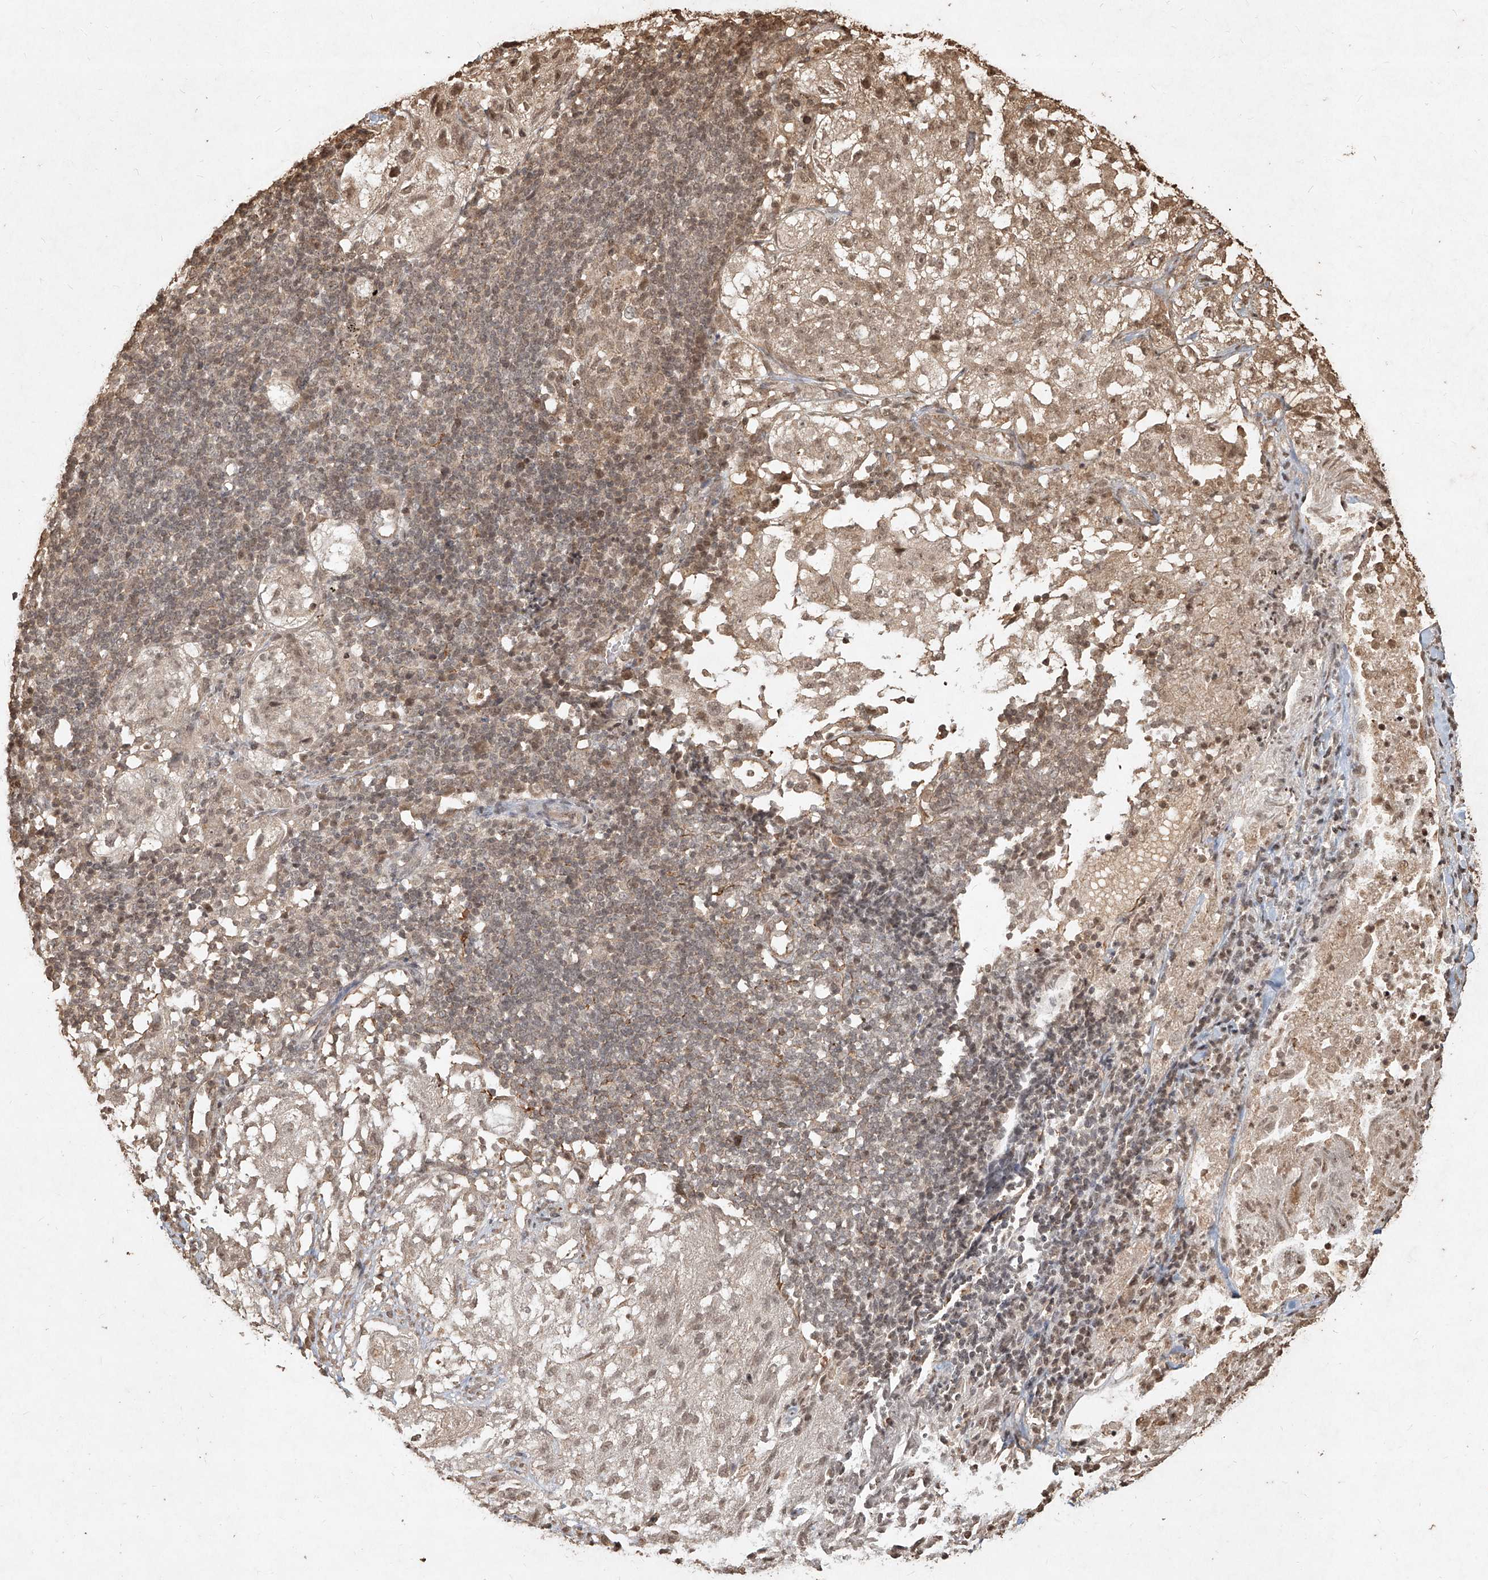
{"staining": {"intensity": "moderate", "quantity": ">75%", "location": "nuclear"}, "tissue": "lung cancer", "cell_type": "Tumor cells", "image_type": "cancer", "snomed": [{"axis": "morphology", "description": "Inflammation, NOS"}, {"axis": "morphology", "description": "Squamous cell carcinoma, NOS"}, {"axis": "topography", "description": "Lymph node"}, {"axis": "topography", "description": "Soft tissue"}, {"axis": "topography", "description": "Lung"}], "caption": "Tumor cells show medium levels of moderate nuclear expression in approximately >75% of cells in lung squamous cell carcinoma. Nuclei are stained in blue.", "gene": "UBE2K", "patient": {"sex": "male", "age": 66}}